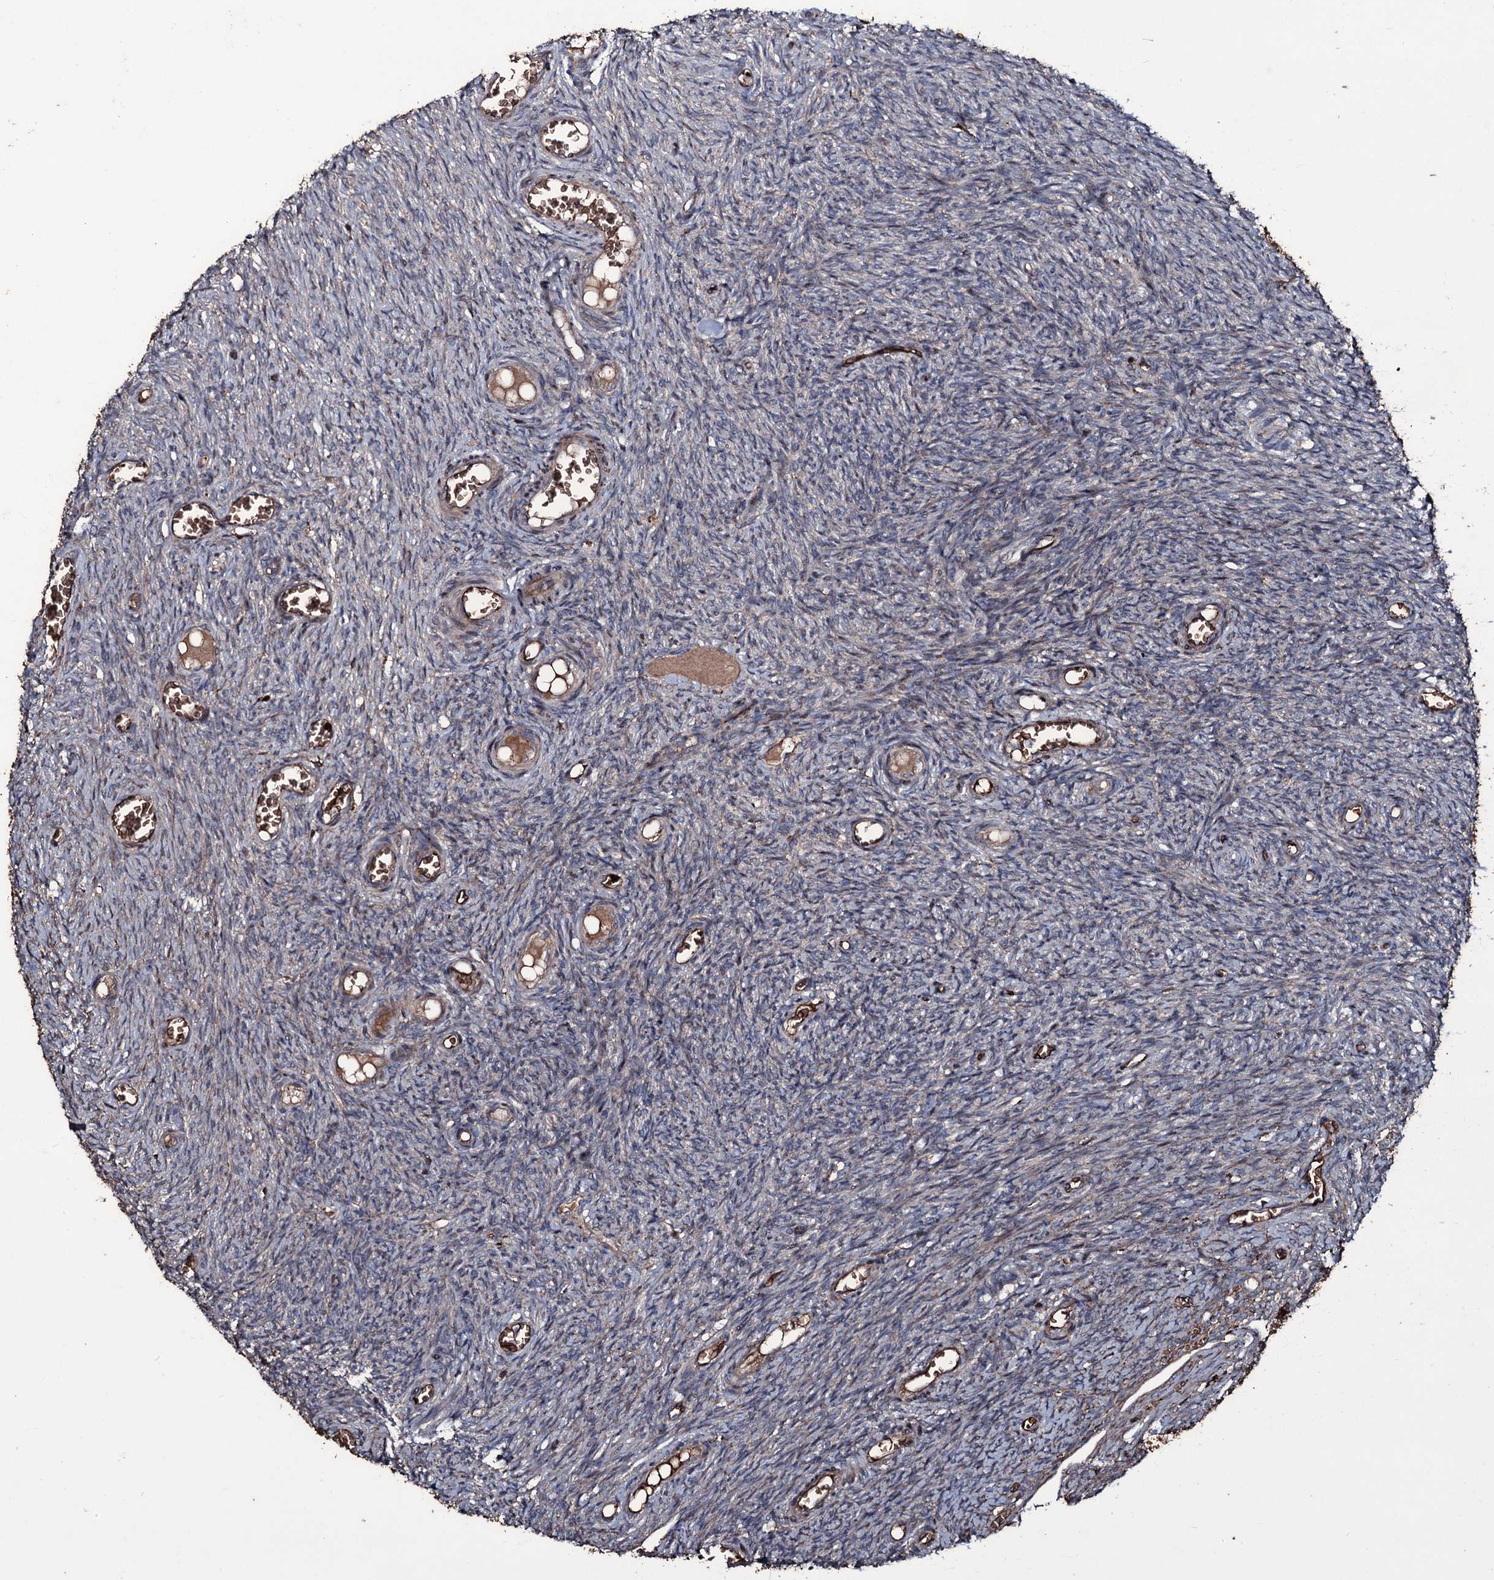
{"staining": {"intensity": "moderate", "quantity": "<25%", "location": "cytoplasmic/membranous"}, "tissue": "ovary", "cell_type": "Ovarian stroma cells", "image_type": "normal", "snomed": [{"axis": "morphology", "description": "Normal tissue, NOS"}, {"axis": "topography", "description": "Ovary"}], "caption": "Ovarian stroma cells display low levels of moderate cytoplasmic/membranous expression in approximately <25% of cells in unremarkable ovary.", "gene": "ZSWIM8", "patient": {"sex": "female", "age": 44}}